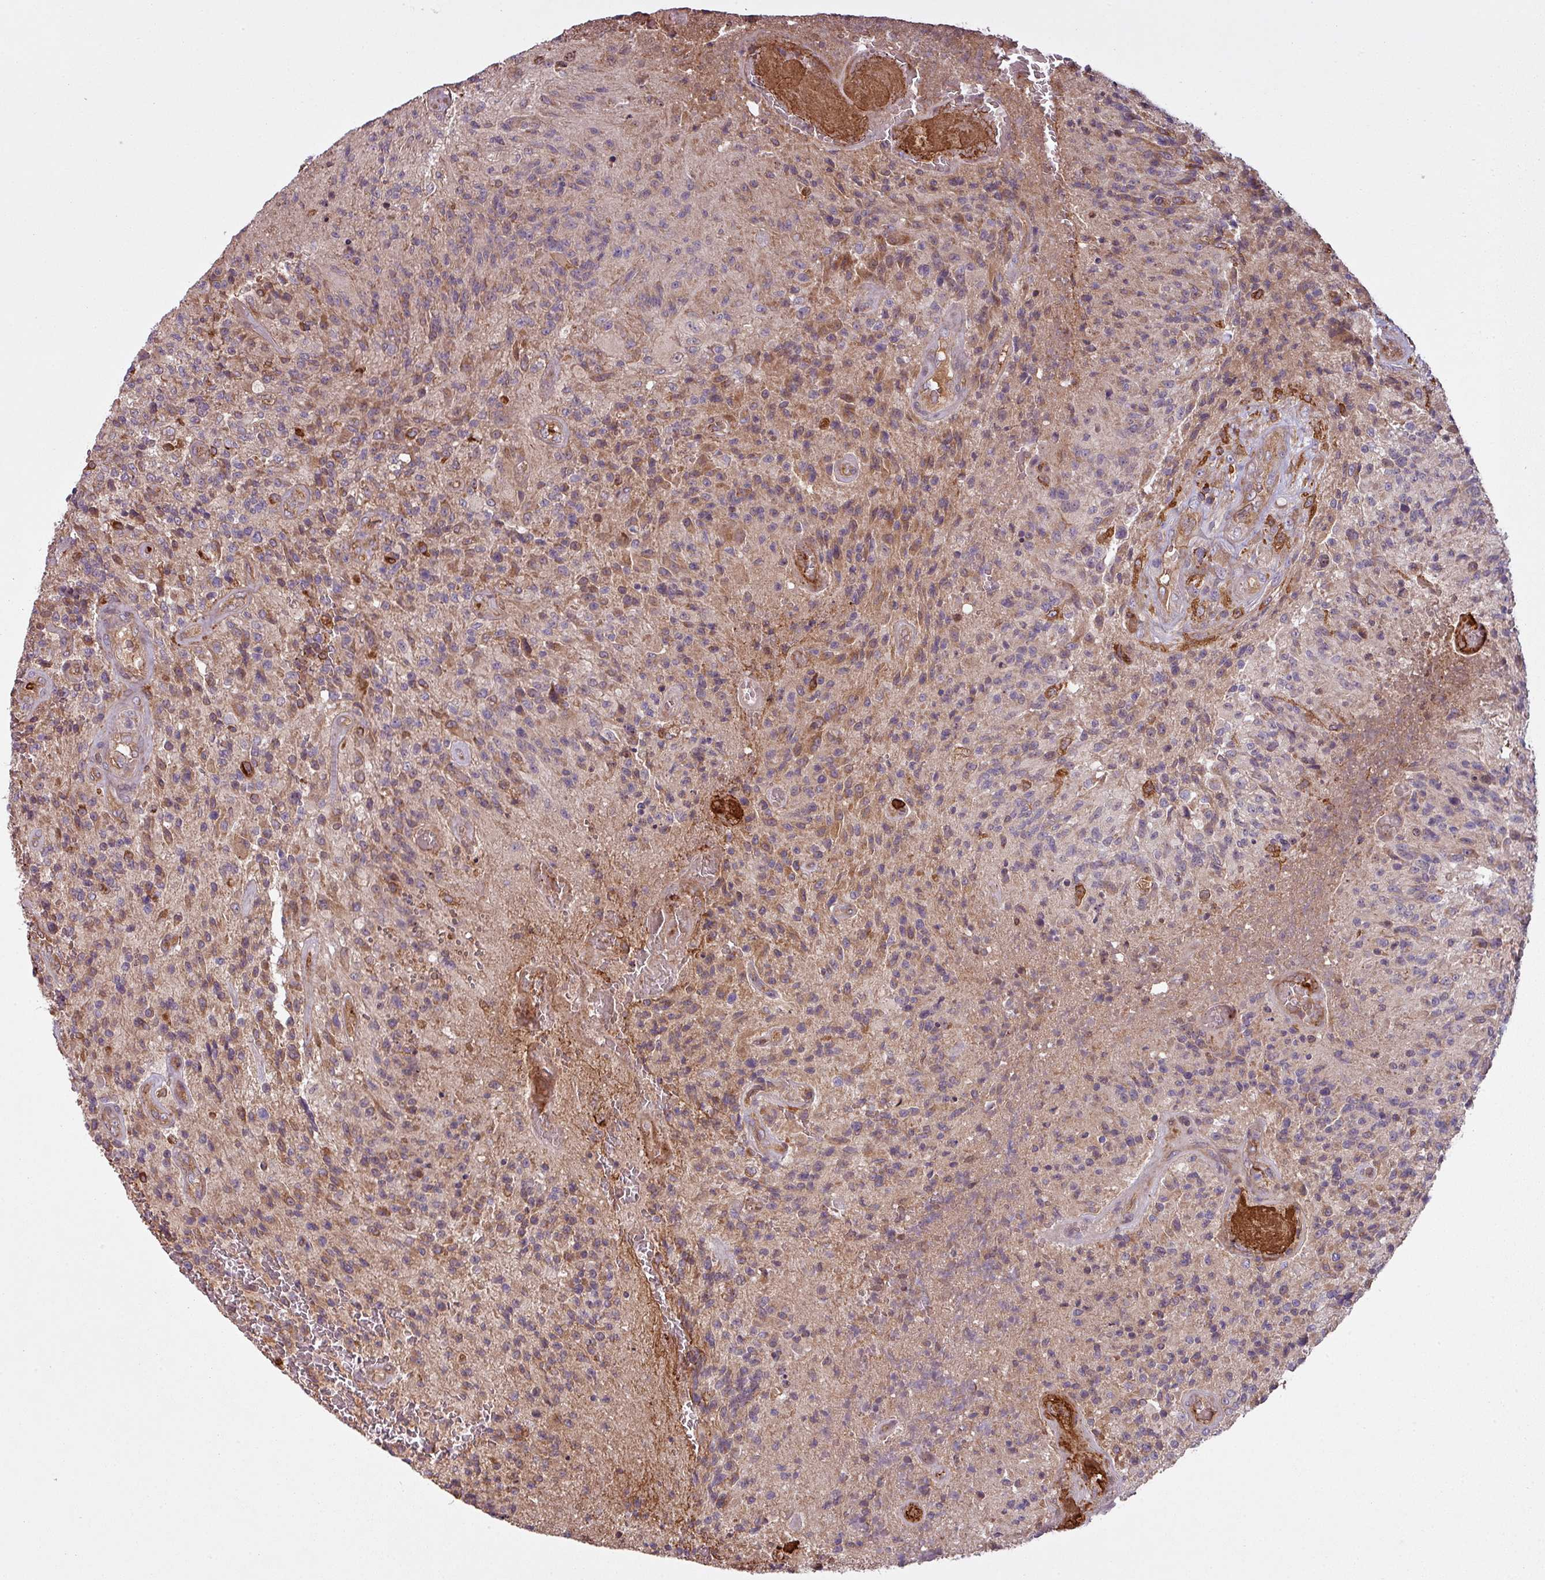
{"staining": {"intensity": "moderate", "quantity": "25%-75%", "location": "cytoplasmic/membranous"}, "tissue": "glioma", "cell_type": "Tumor cells", "image_type": "cancer", "snomed": [{"axis": "morphology", "description": "Normal tissue, NOS"}, {"axis": "morphology", "description": "Glioma, malignant, High grade"}, {"axis": "topography", "description": "Cerebral cortex"}], "caption": "This is a micrograph of immunohistochemistry staining of glioma, which shows moderate expression in the cytoplasmic/membranous of tumor cells.", "gene": "SNRNP25", "patient": {"sex": "male", "age": 56}}